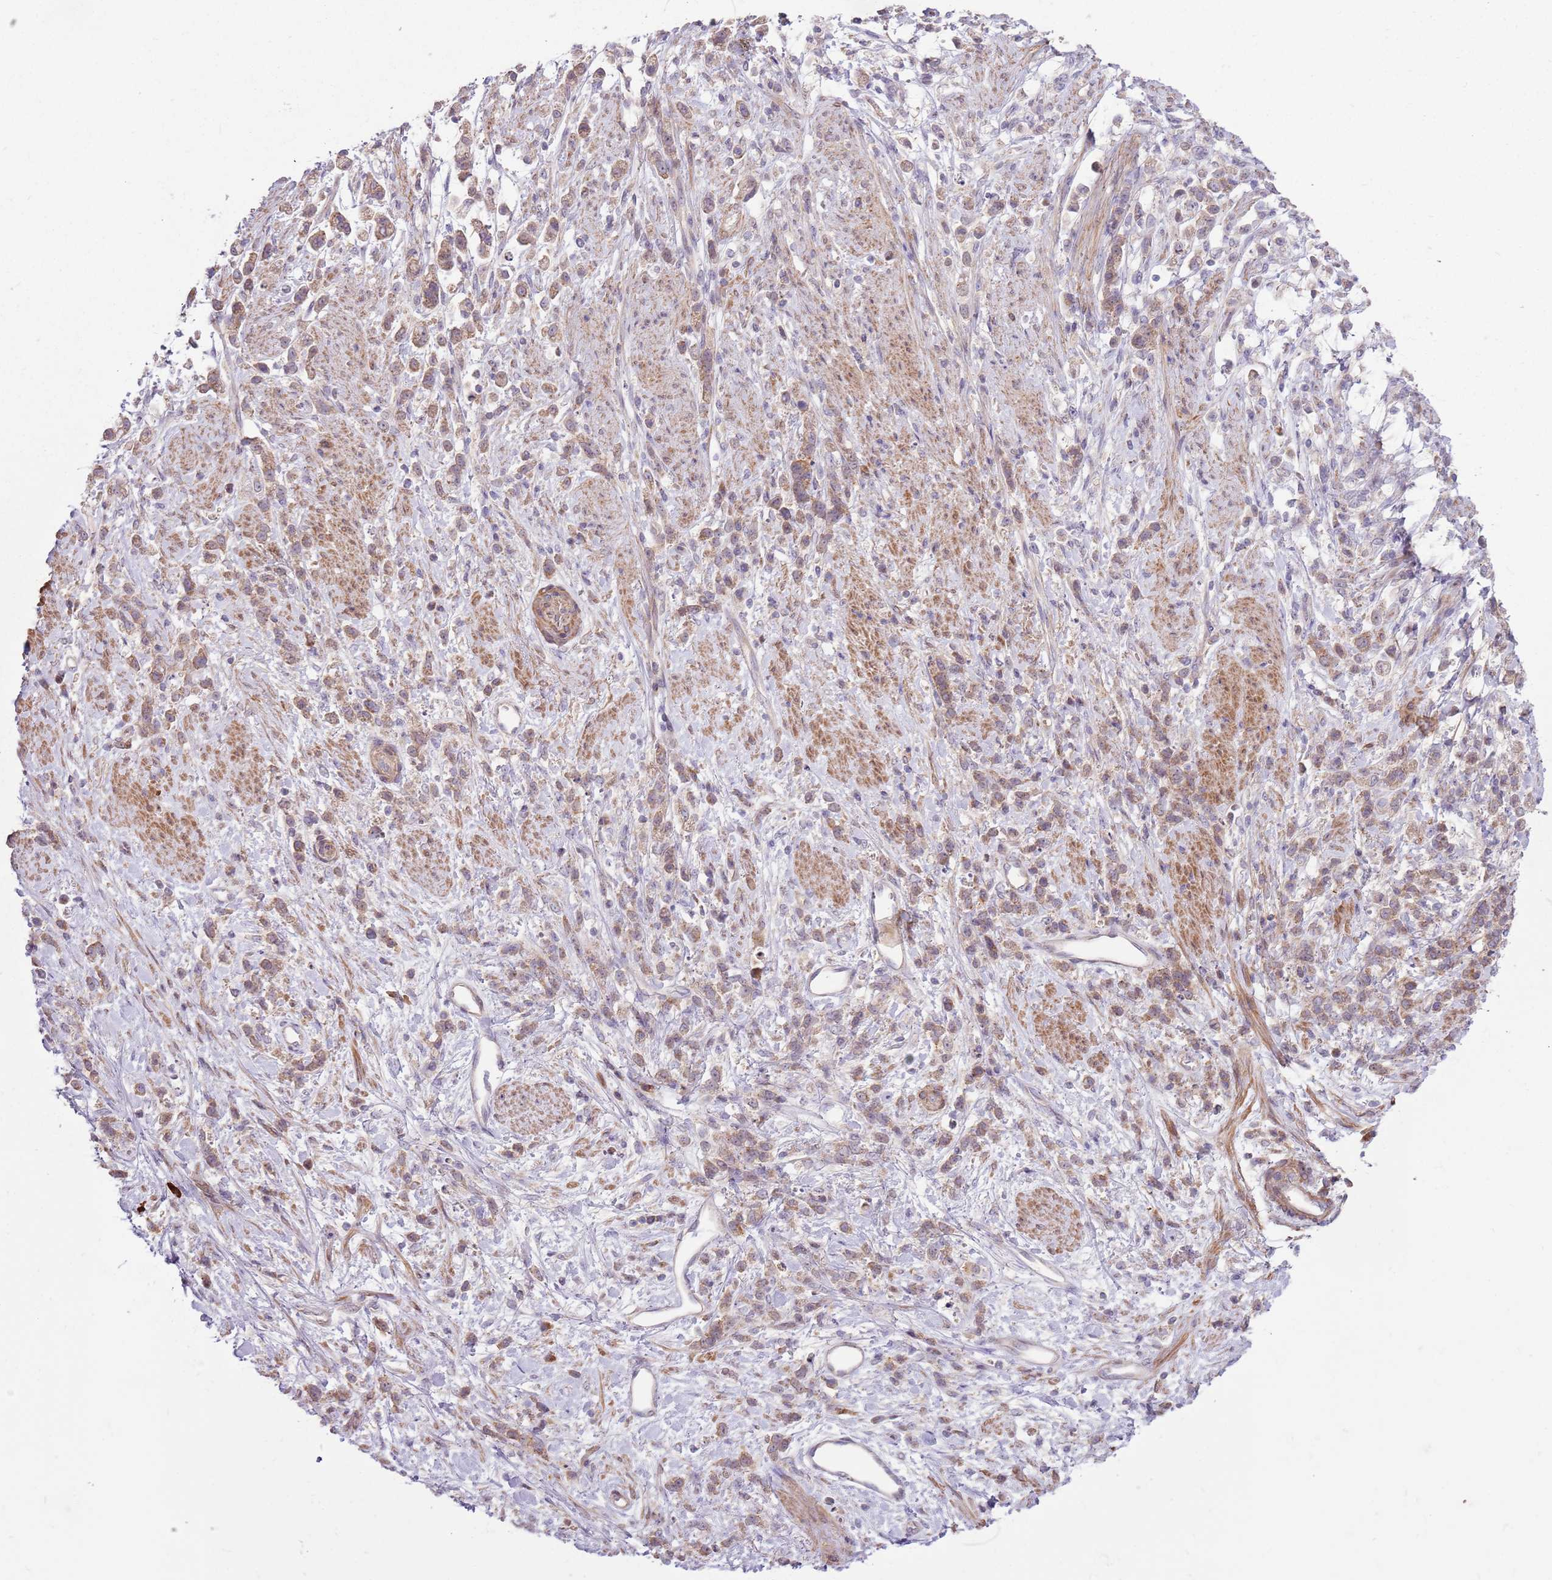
{"staining": {"intensity": "weak", "quantity": ">75%", "location": "cytoplasmic/membranous"}, "tissue": "stomach cancer", "cell_type": "Tumor cells", "image_type": "cancer", "snomed": [{"axis": "morphology", "description": "Adenocarcinoma, NOS"}, {"axis": "topography", "description": "Stomach"}], "caption": "DAB (3,3'-diaminobenzidine) immunohistochemical staining of human stomach adenocarcinoma shows weak cytoplasmic/membranous protein staining in approximately >75% of tumor cells.", "gene": "SPATA31D1", "patient": {"sex": "female", "age": 60}}